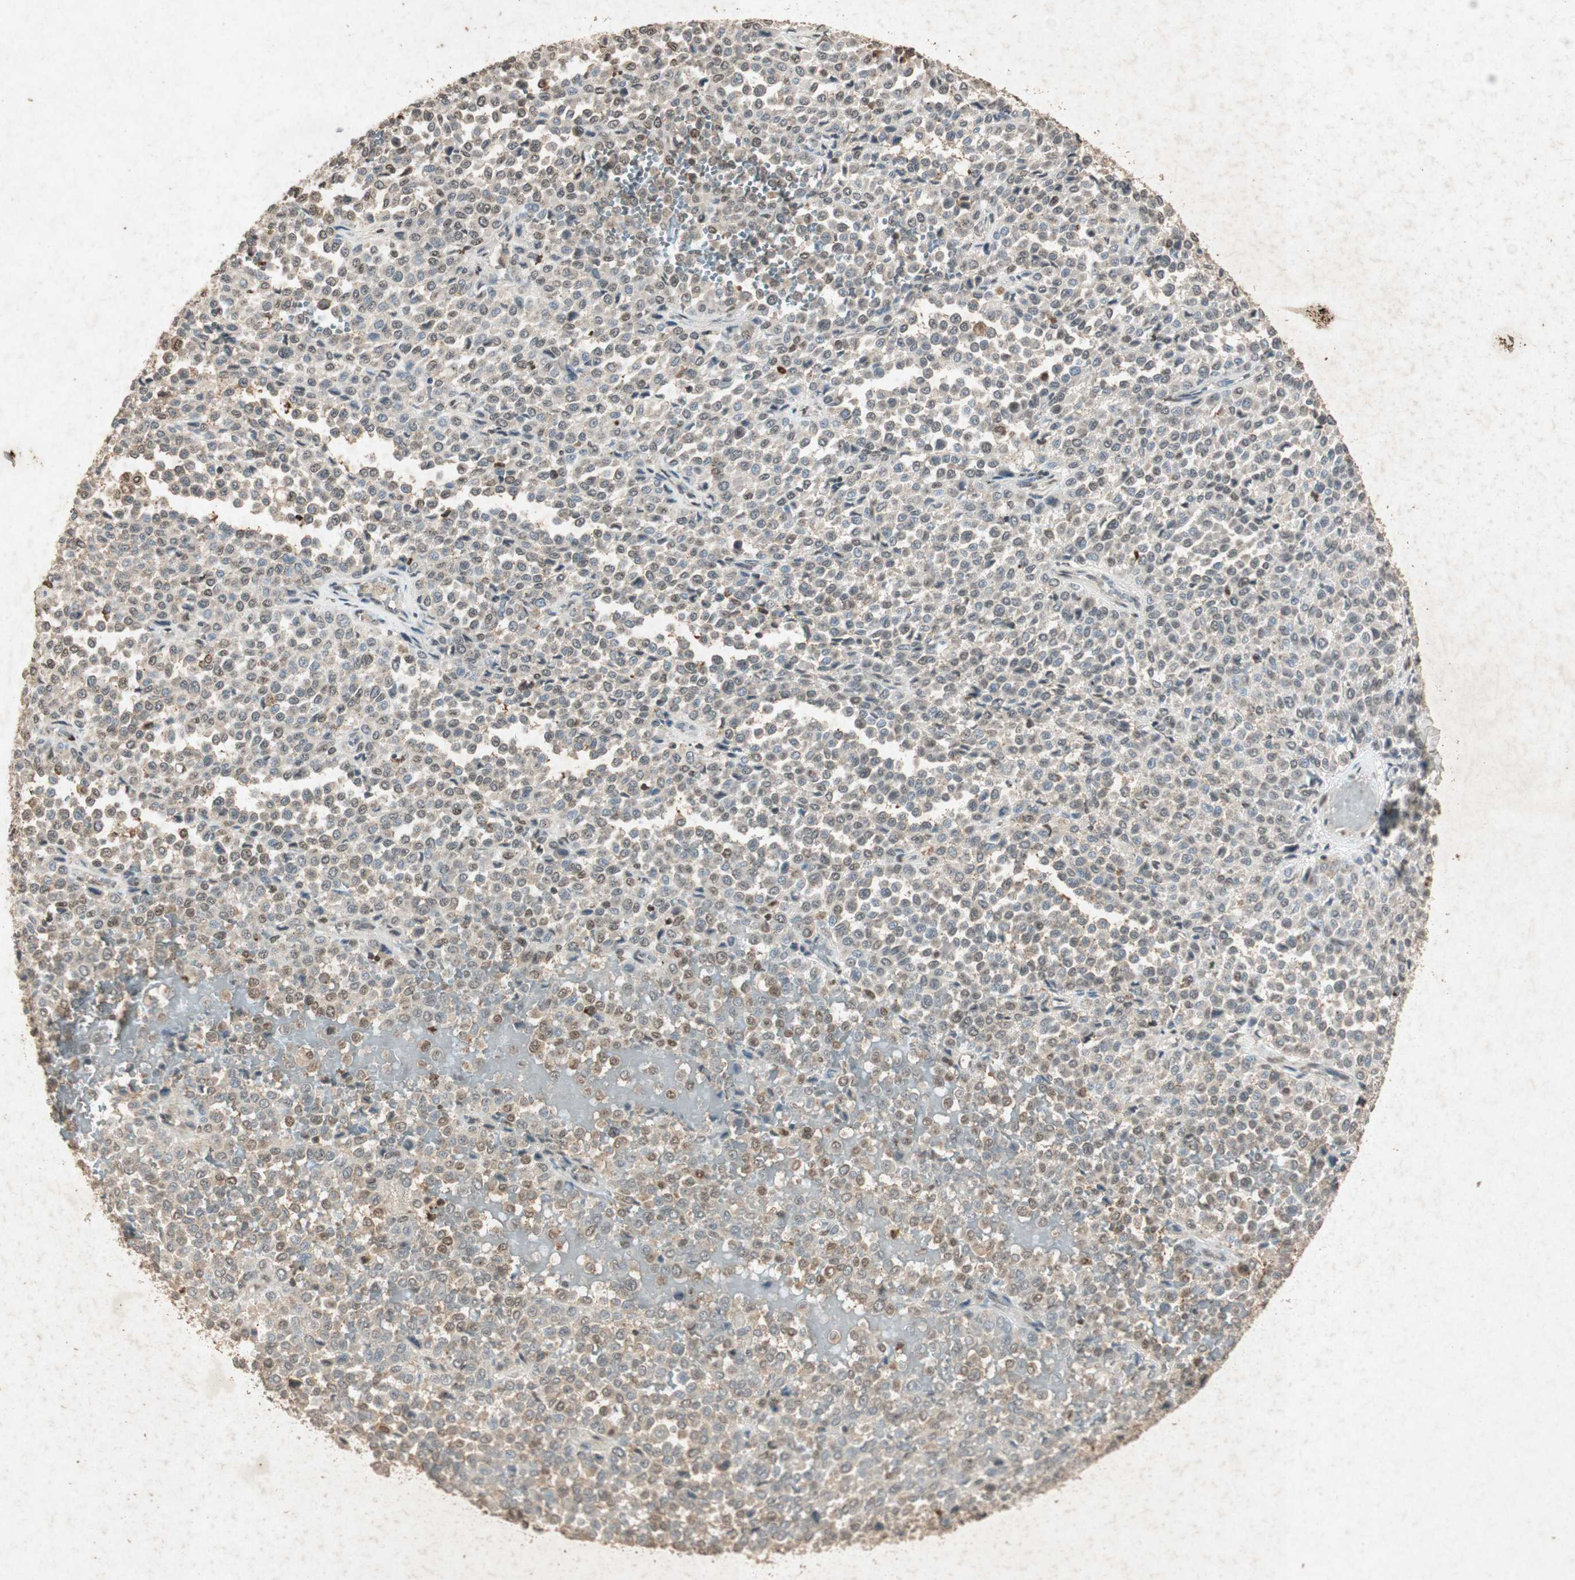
{"staining": {"intensity": "weak", "quantity": "25%-75%", "location": "cytoplasmic/membranous,nuclear"}, "tissue": "melanoma", "cell_type": "Tumor cells", "image_type": "cancer", "snomed": [{"axis": "morphology", "description": "Malignant melanoma, Metastatic site"}, {"axis": "topography", "description": "Pancreas"}], "caption": "Human malignant melanoma (metastatic site) stained with a brown dye displays weak cytoplasmic/membranous and nuclear positive positivity in approximately 25%-75% of tumor cells.", "gene": "MSRB1", "patient": {"sex": "female", "age": 30}}